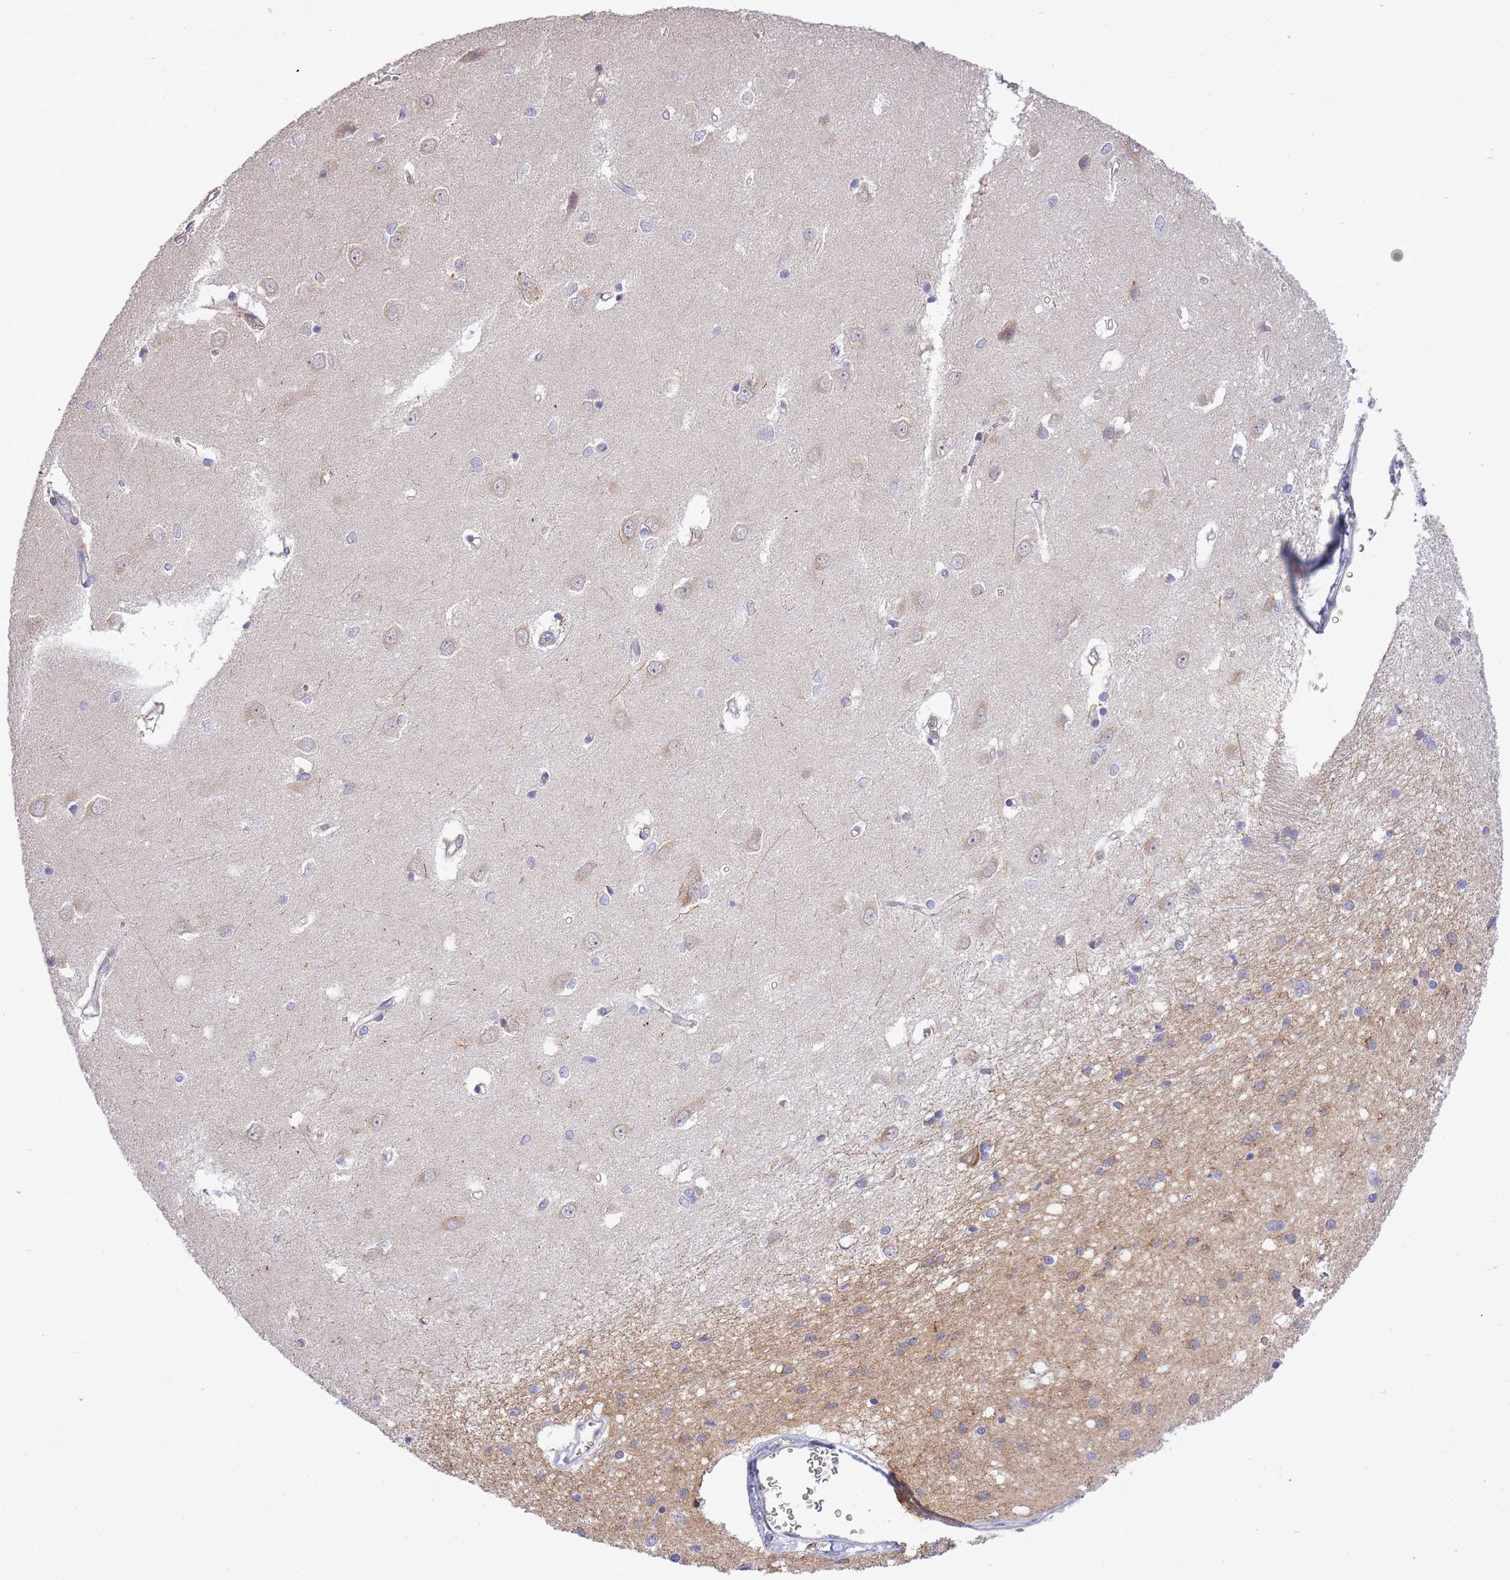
{"staining": {"intensity": "negative", "quantity": "none", "location": "none"}, "tissue": "caudate", "cell_type": "Glial cells", "image_type": "normal", "snomed": [{"axis": "morphology", "description": "Normal tissue, NOS"}, {"axis": "topography", "description": "Lateral ventricle wall"}], "caption": "Histopathology image shows no protein positivity in glial cells of normal caudate. (DAB immunohistochemistry, high magnification).", "gene": "EIF2B2", "patient": {"sex": "male", "age": 37}}